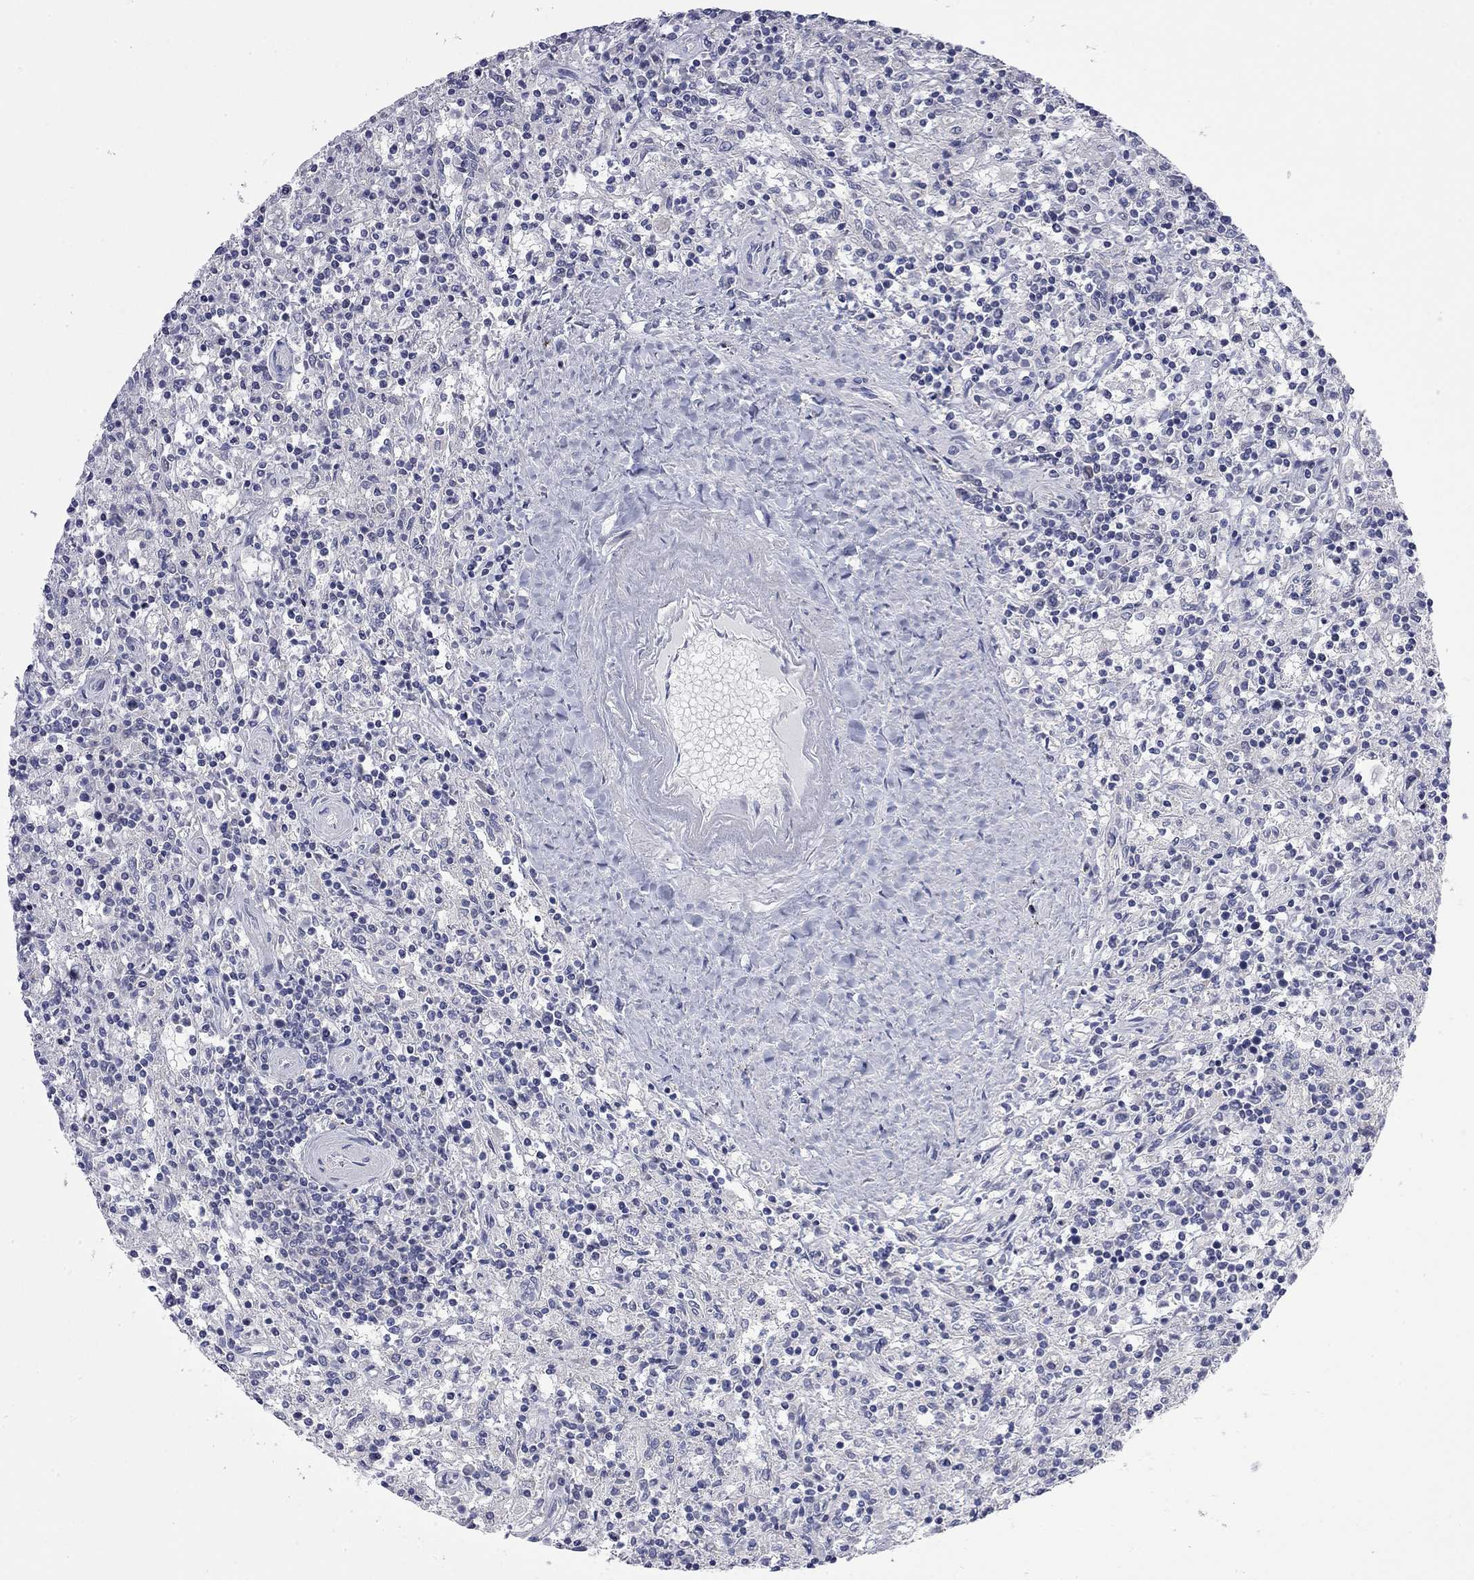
{"staining": {"intensity": "negative", "quantity": "none", "location": "none"}, "tissue": "lymphoma", "cell_type": "Tumor cells", "image_type": "cancer", "snomed": [{"axis": "morphology", "description": "Malignant lymphoma, non-Hodgkin's type, Low grade"}, {"axis": "topography", "description": "Spleen"}], "caption": "This is an immunohistochemistry photomicrograph of human low-grade malignant lymphoma, non-Hodgkin's type. There is no staining in tumor cells.", "gene": "ABCB4", "patient": {"sex": "male", "age": 62}}